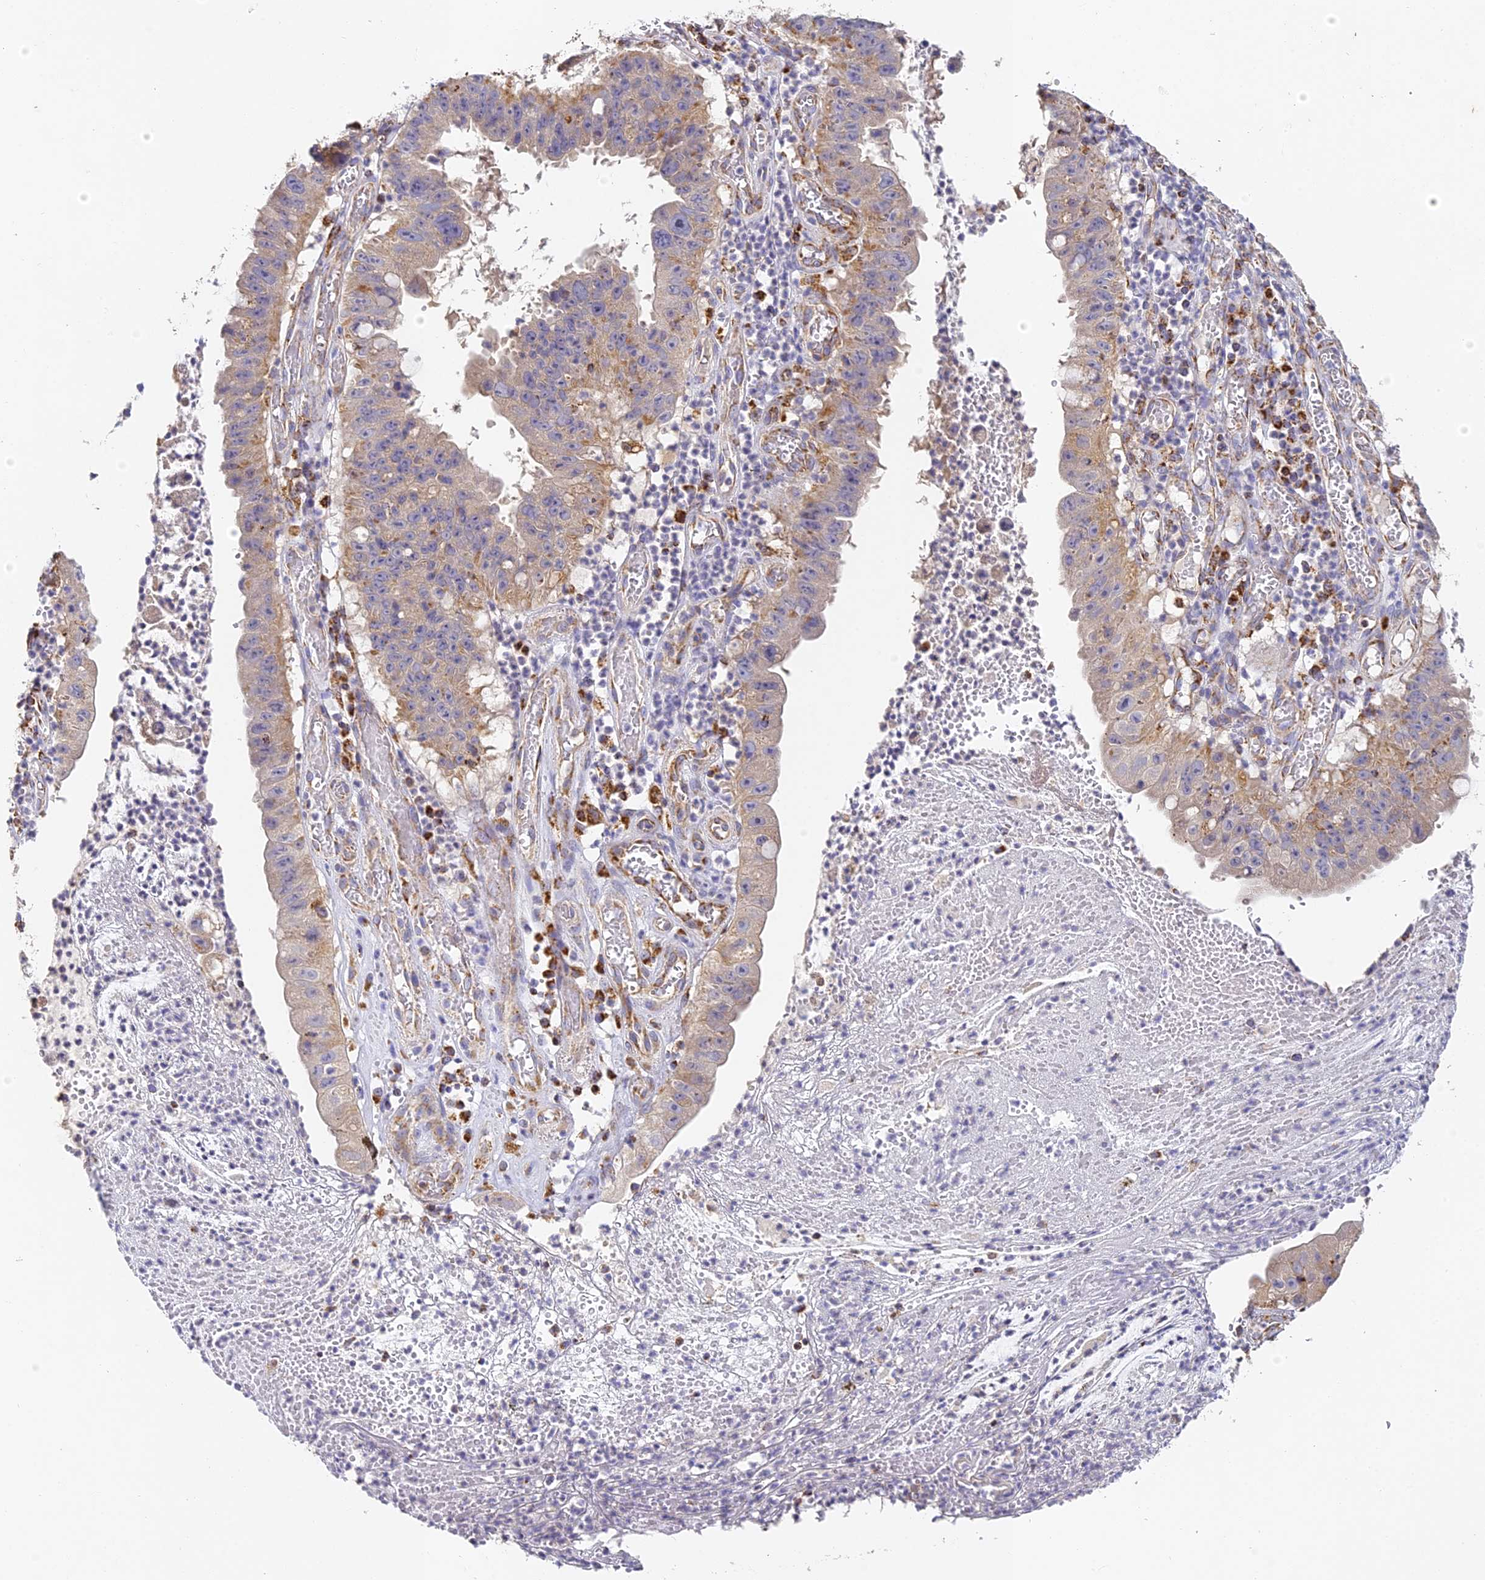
{"staining": {"intensity": "moderate", "quantity": "25%-75%", "location": "cytoplasmic/membranous"}, "tissue": "stomach cancer", "cell_type": "Tumor cells", "image_type": "cancer", "snomed": [{"axis": "morphology", "description": "Adenocarcinoma, NOS"}, {"axis": "topography", "description": "Stomach"}], "caption": "Immunohistochemical staining of stomach cancer (adenocarcinoma) demonstrates medium levels of moderate cytoplasmic/membranous expression in approximately 25%-75% of tumor cells. (Stains: DAB in brown, nuclei in blue, Microscopy: brightfield microscopy at high magnification).", "gene": "DONSON", "patient": {"sex": "male", "age": 59}}